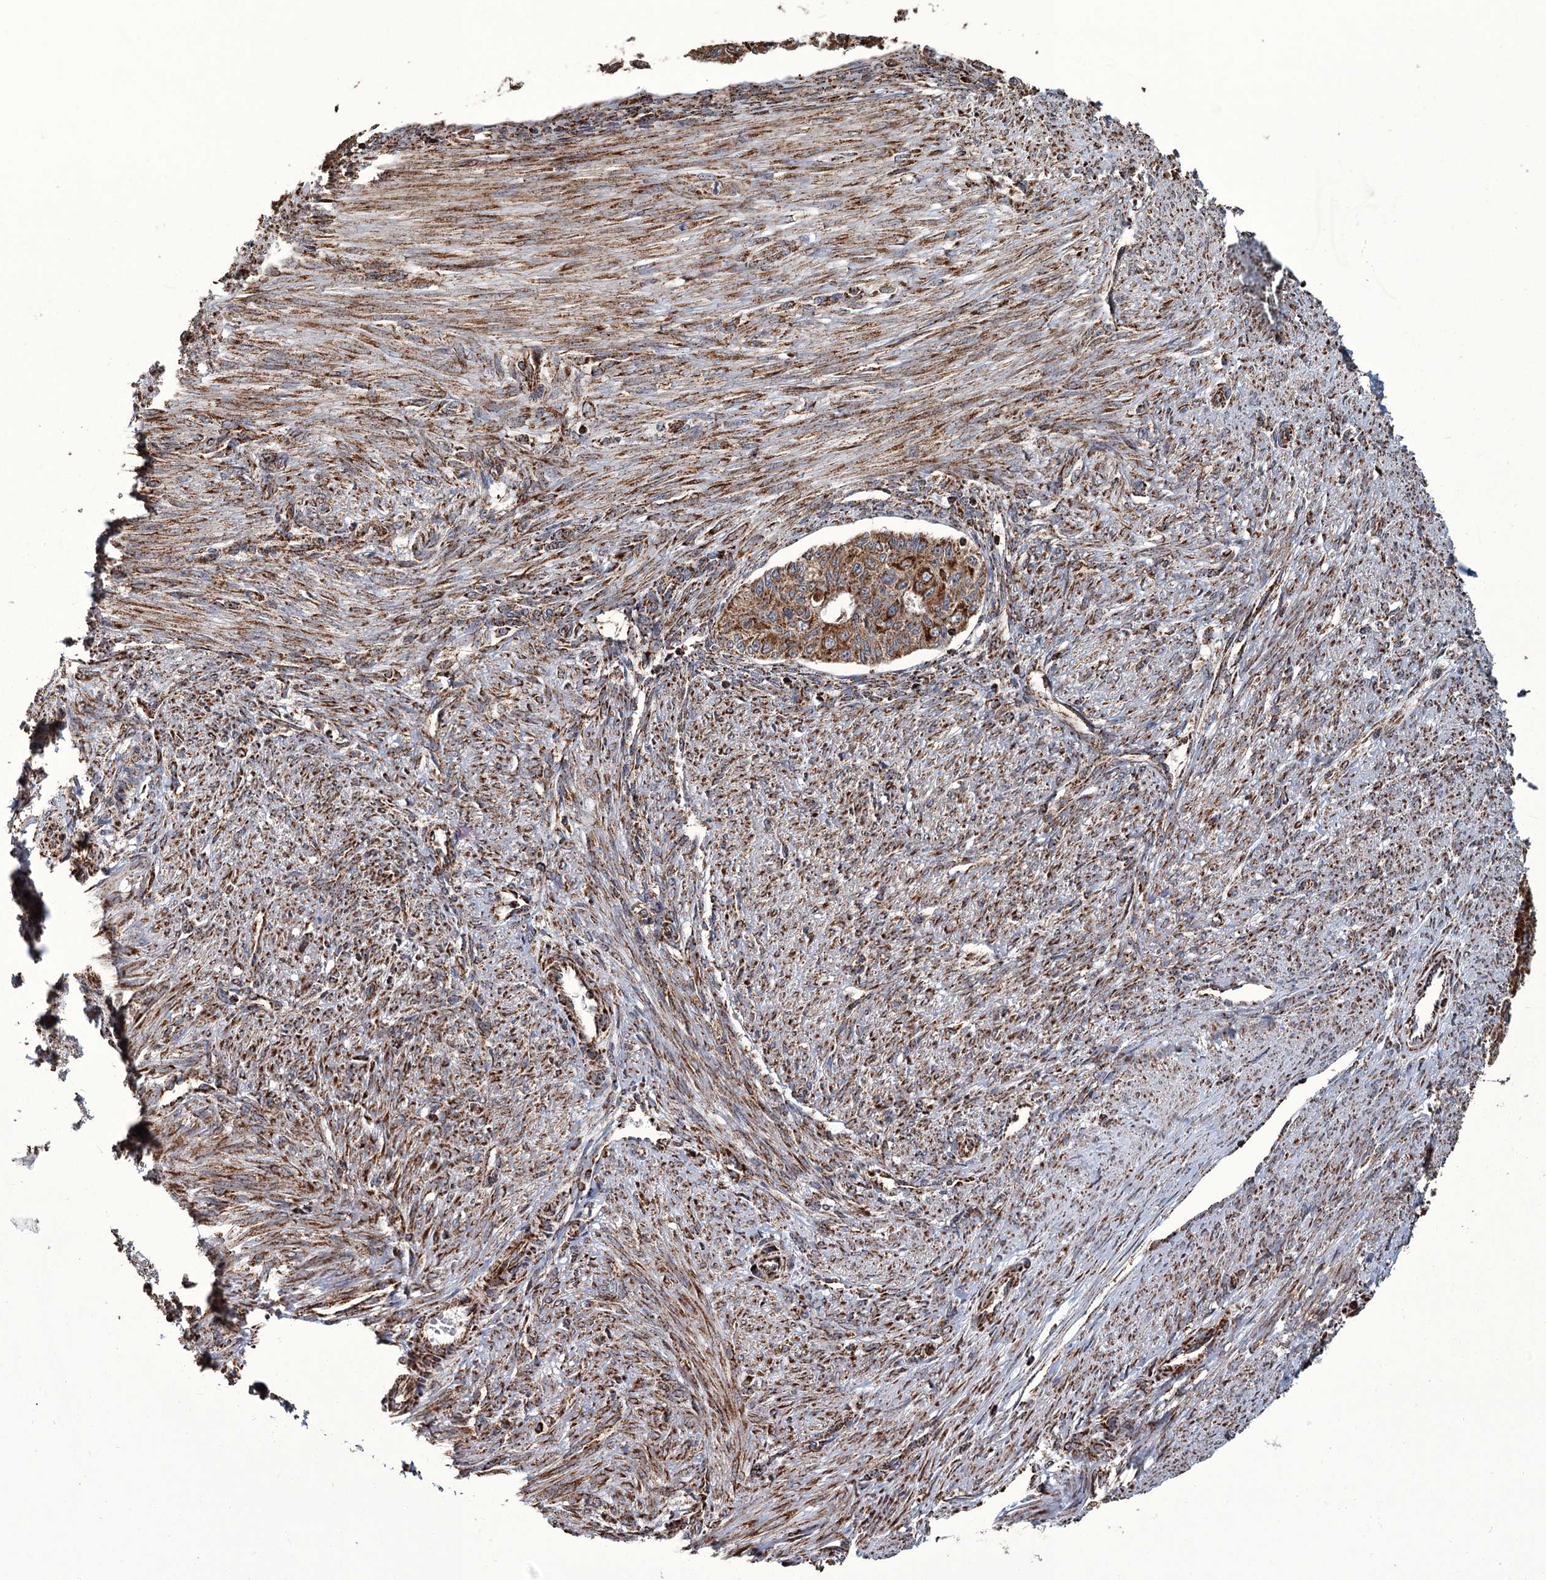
{"staining": {"intensity": "moderate", "quantity": ">75%", "location": "cytoplasmic/membranous"}, "tissue": "endometrial cancer", "cell_type": "Tumor cells", "image_type": "cancer", "snomed": [{"axis": "morphology", "description": "Adenocarcinoma, NOS"}, {"axis": "topography", "description": "Endometrium"}], "caption": "Human endometrial cancer (adenocarcinoma) stained for a protein (brown) demonstrates moderate cytoplasmic/membranous positive staining in about >75% of tumor cells.", "gene": "APH1A", "patient": {"sex": "female", "age": 32}}